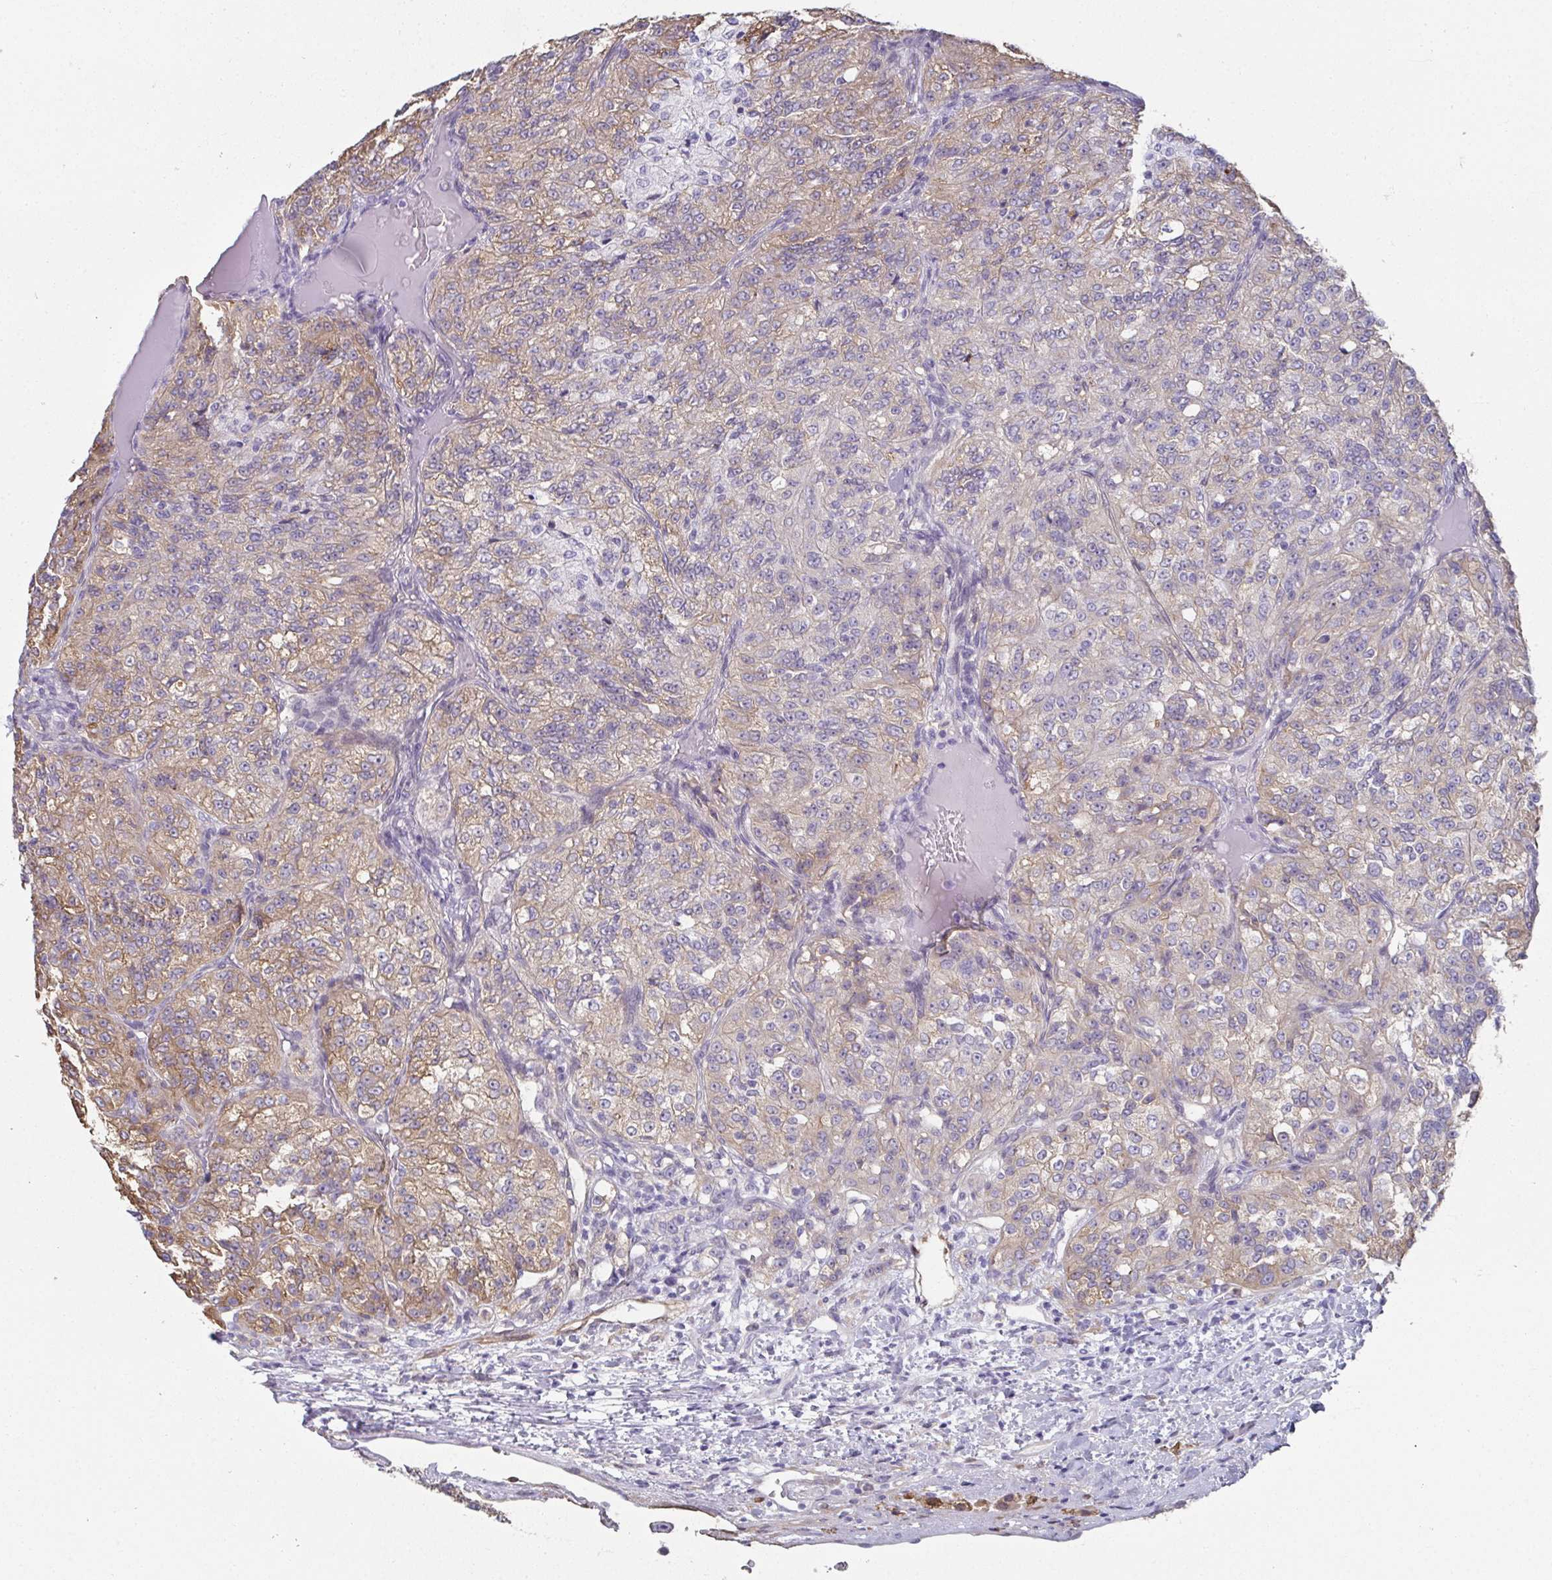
{"staining": {"intensity": "weak", "quantity": "25%-75%", "location": "cytoplasmic/membranous"}, "tissue": "renal cancer", "cell_type": "Tumor cells", "image_type": "cancer", "snomed": [{"axis": "morphology", "description": "Adenocarcinoma, NOS"}, {"axis": "topography", "description": "Kidney"}], "caption": "This image shows immunohistochemistry (IHC) staining of renal adenocarcinoma, with low weak cytoplasmic/membranous staining in approximately 25%-75% of tumor cells.", "gene": "RBP1", "patient": {"sex": "female", "age": 63}}